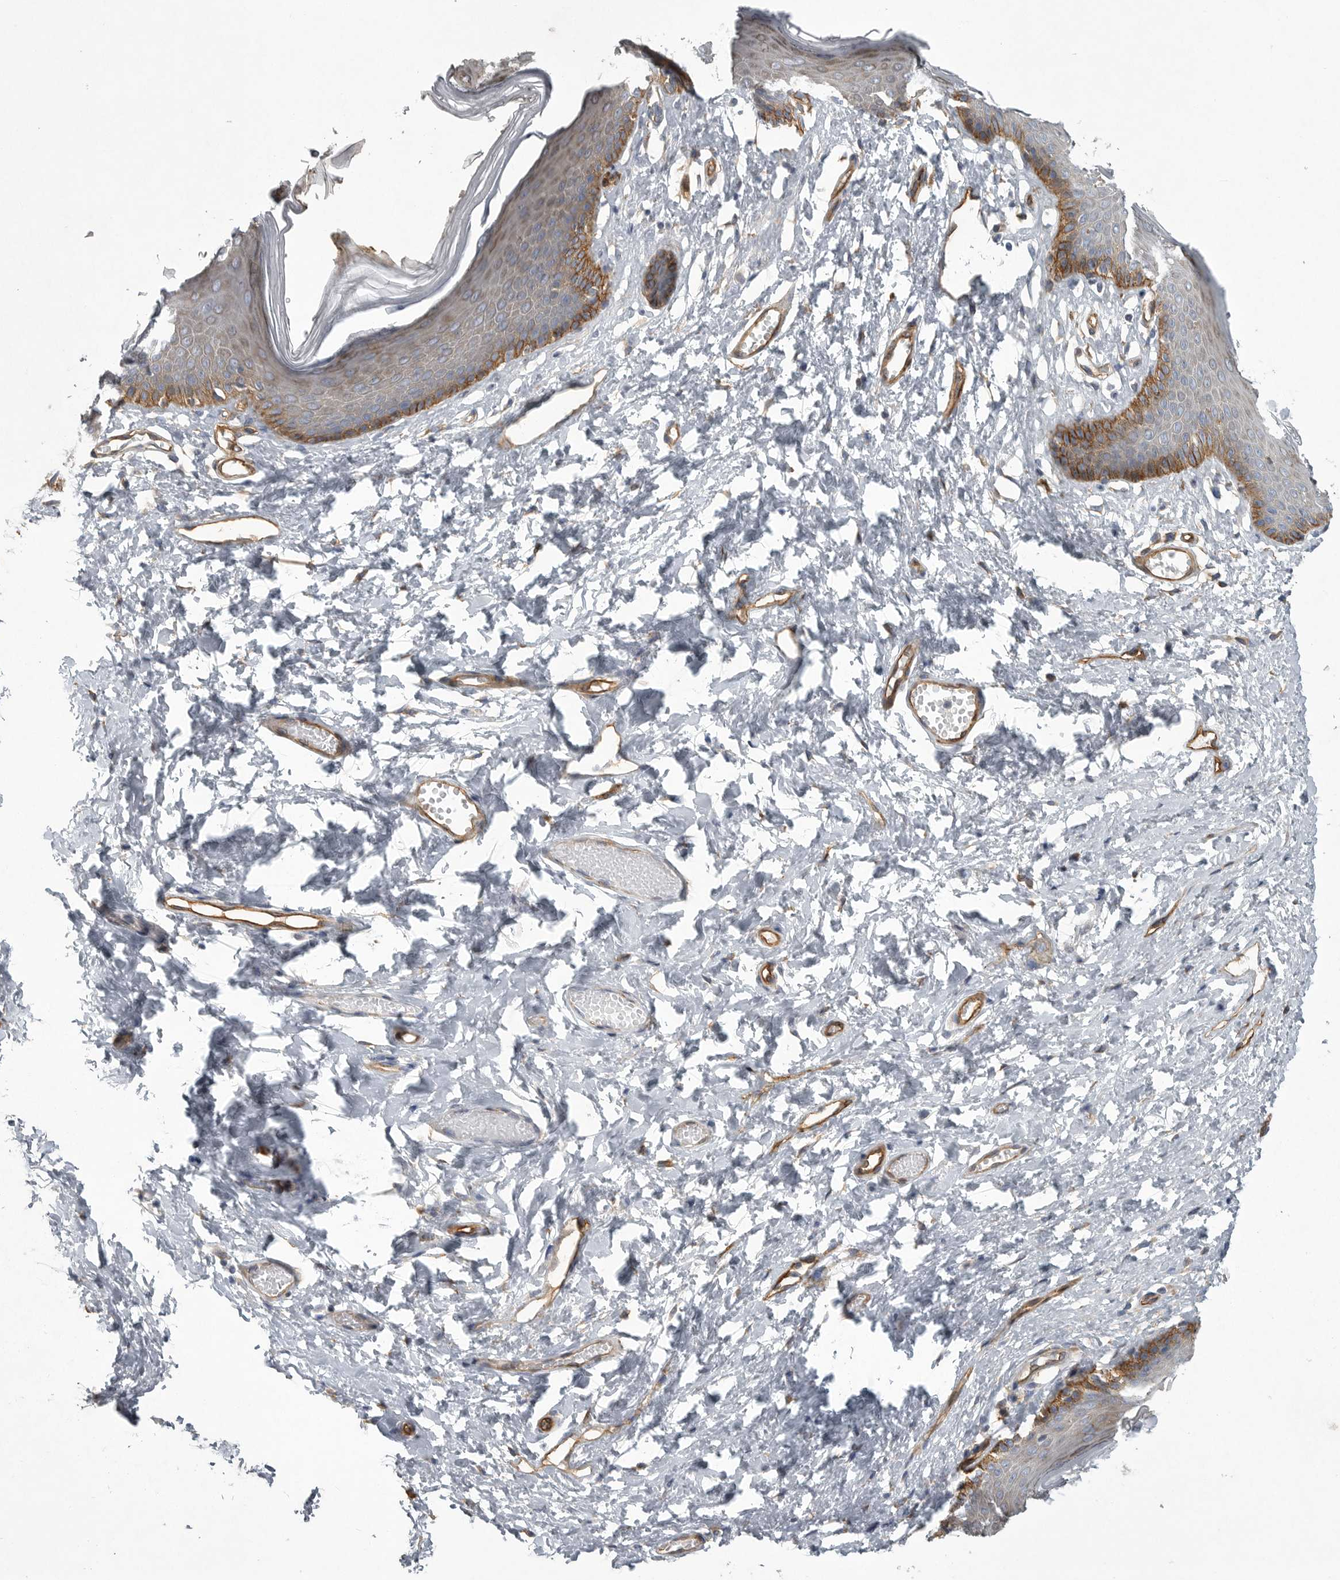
{"staining": {"intensity": "moderate", "quantity": "<25%", "location": "cytoplasmic/membranous"}, "tissue": "skin", "cell_type": "Epidermal cells", "image_type": "normal", "snomed": [{"axis": "morphology", "description": "Normal tissue, NOS"}, {"axis": "morphology", "description": "Inflammation, NOS"}, {"axis": "topography", "description": "Vulva"}], "caption": "The immunohistochemical stain highlights moderate cytoplasmic/membranous positivity in epidermal cells of unremarkable skin.", "gene": "MINPP1", "patient": {"sex": "female", "age": 84}}